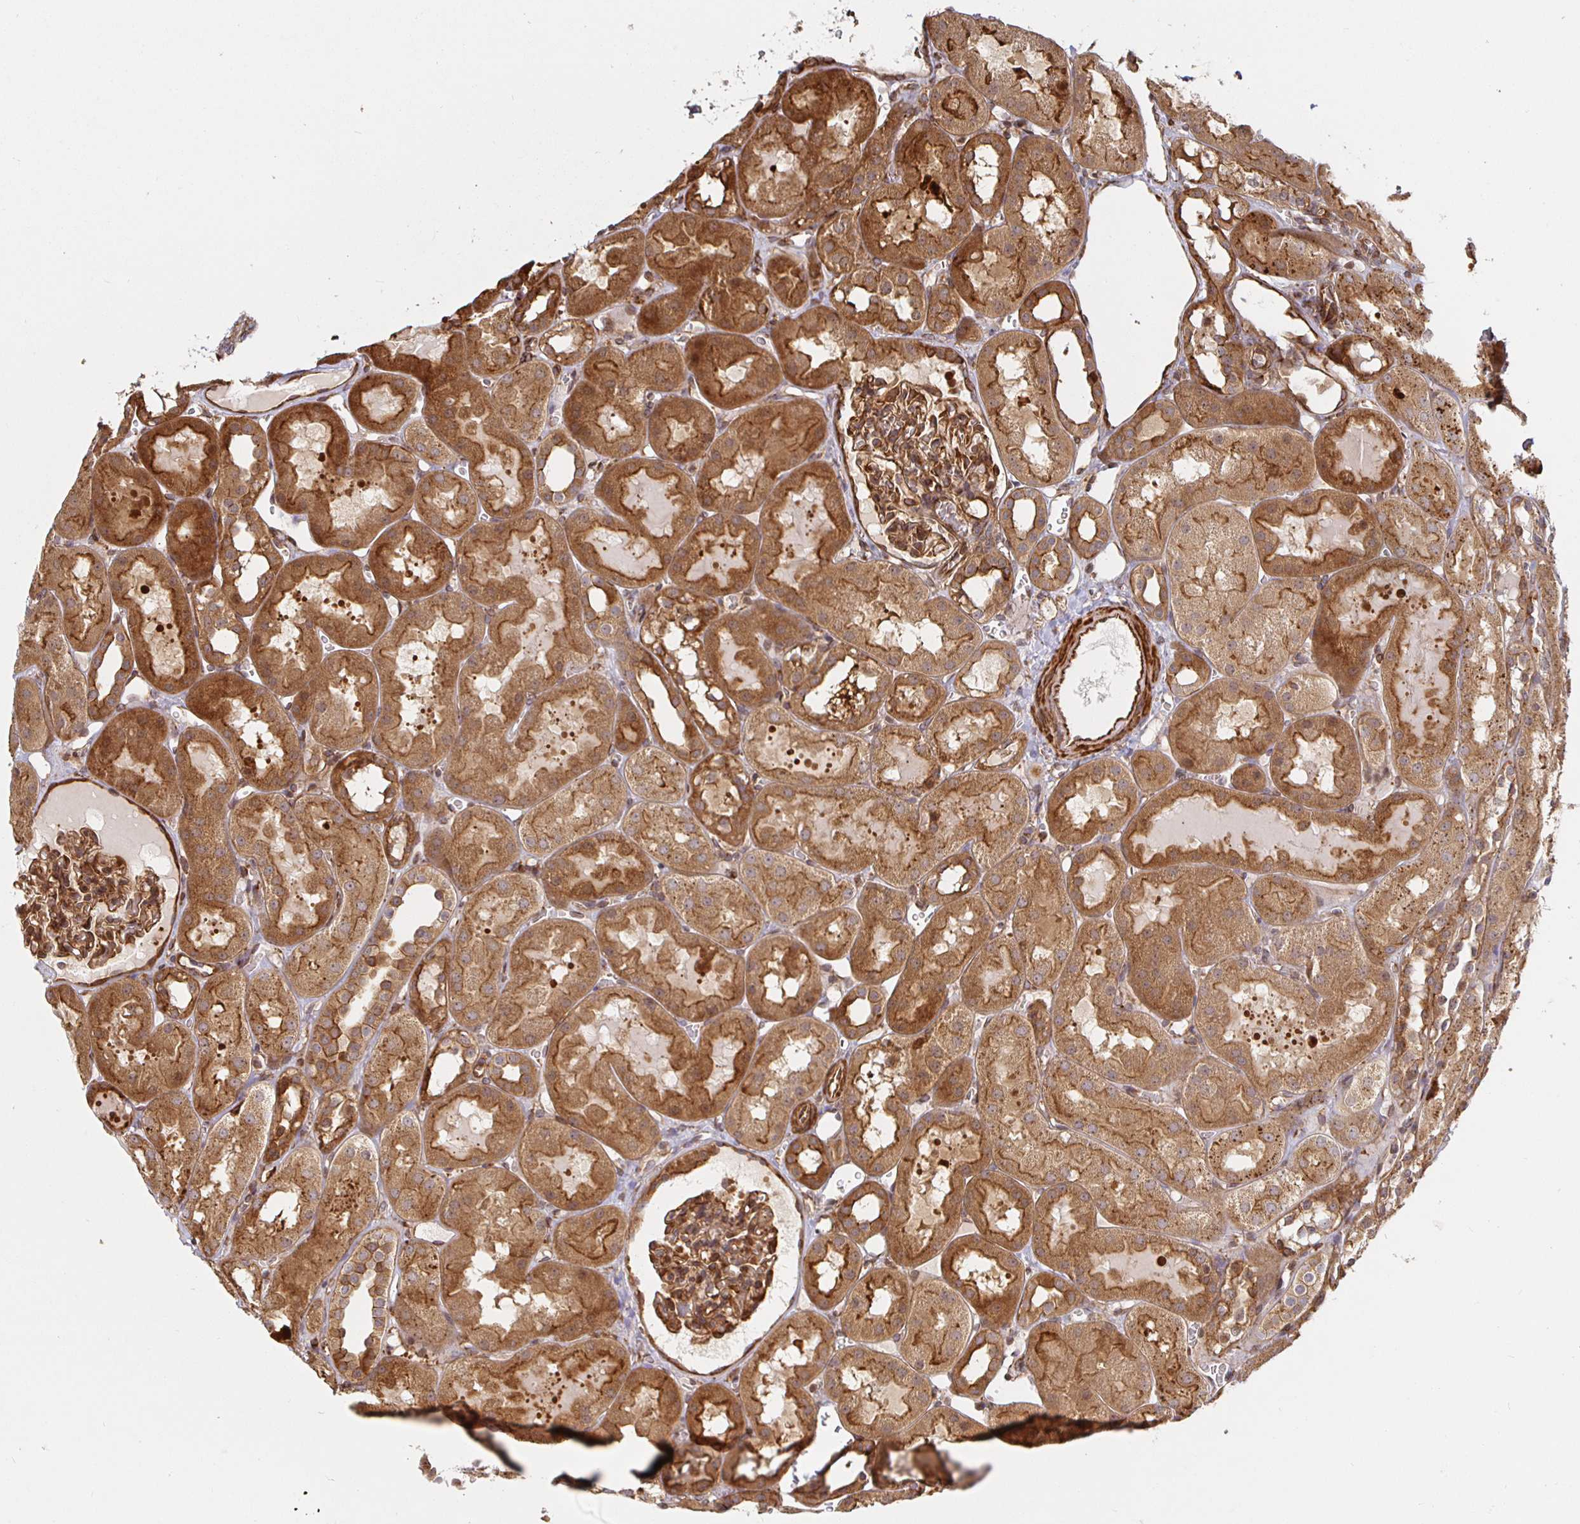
{"staining": {"intensity": "strong", "quantity": ">75%", "location": "cytoplasmic/membranous"}, "tissue": "kidney", "cell_type": "Cells in glomeruli", "image_type": "normal", "snomed": [{"axis": "morphology", "description": "Normal tissue, NOS"}, {"axis": "topography", "description": "Kidney"}, {"axis": "topography", "description": "Urinary bladder"}], "caption": "A photomicrograph of kidney stained for a protein demonstrates strong cytoplasmic/membranous brown staining in cells in glomeruli.", "gene": "STRAP", "patient": {"sex": "male", "age": 16}}